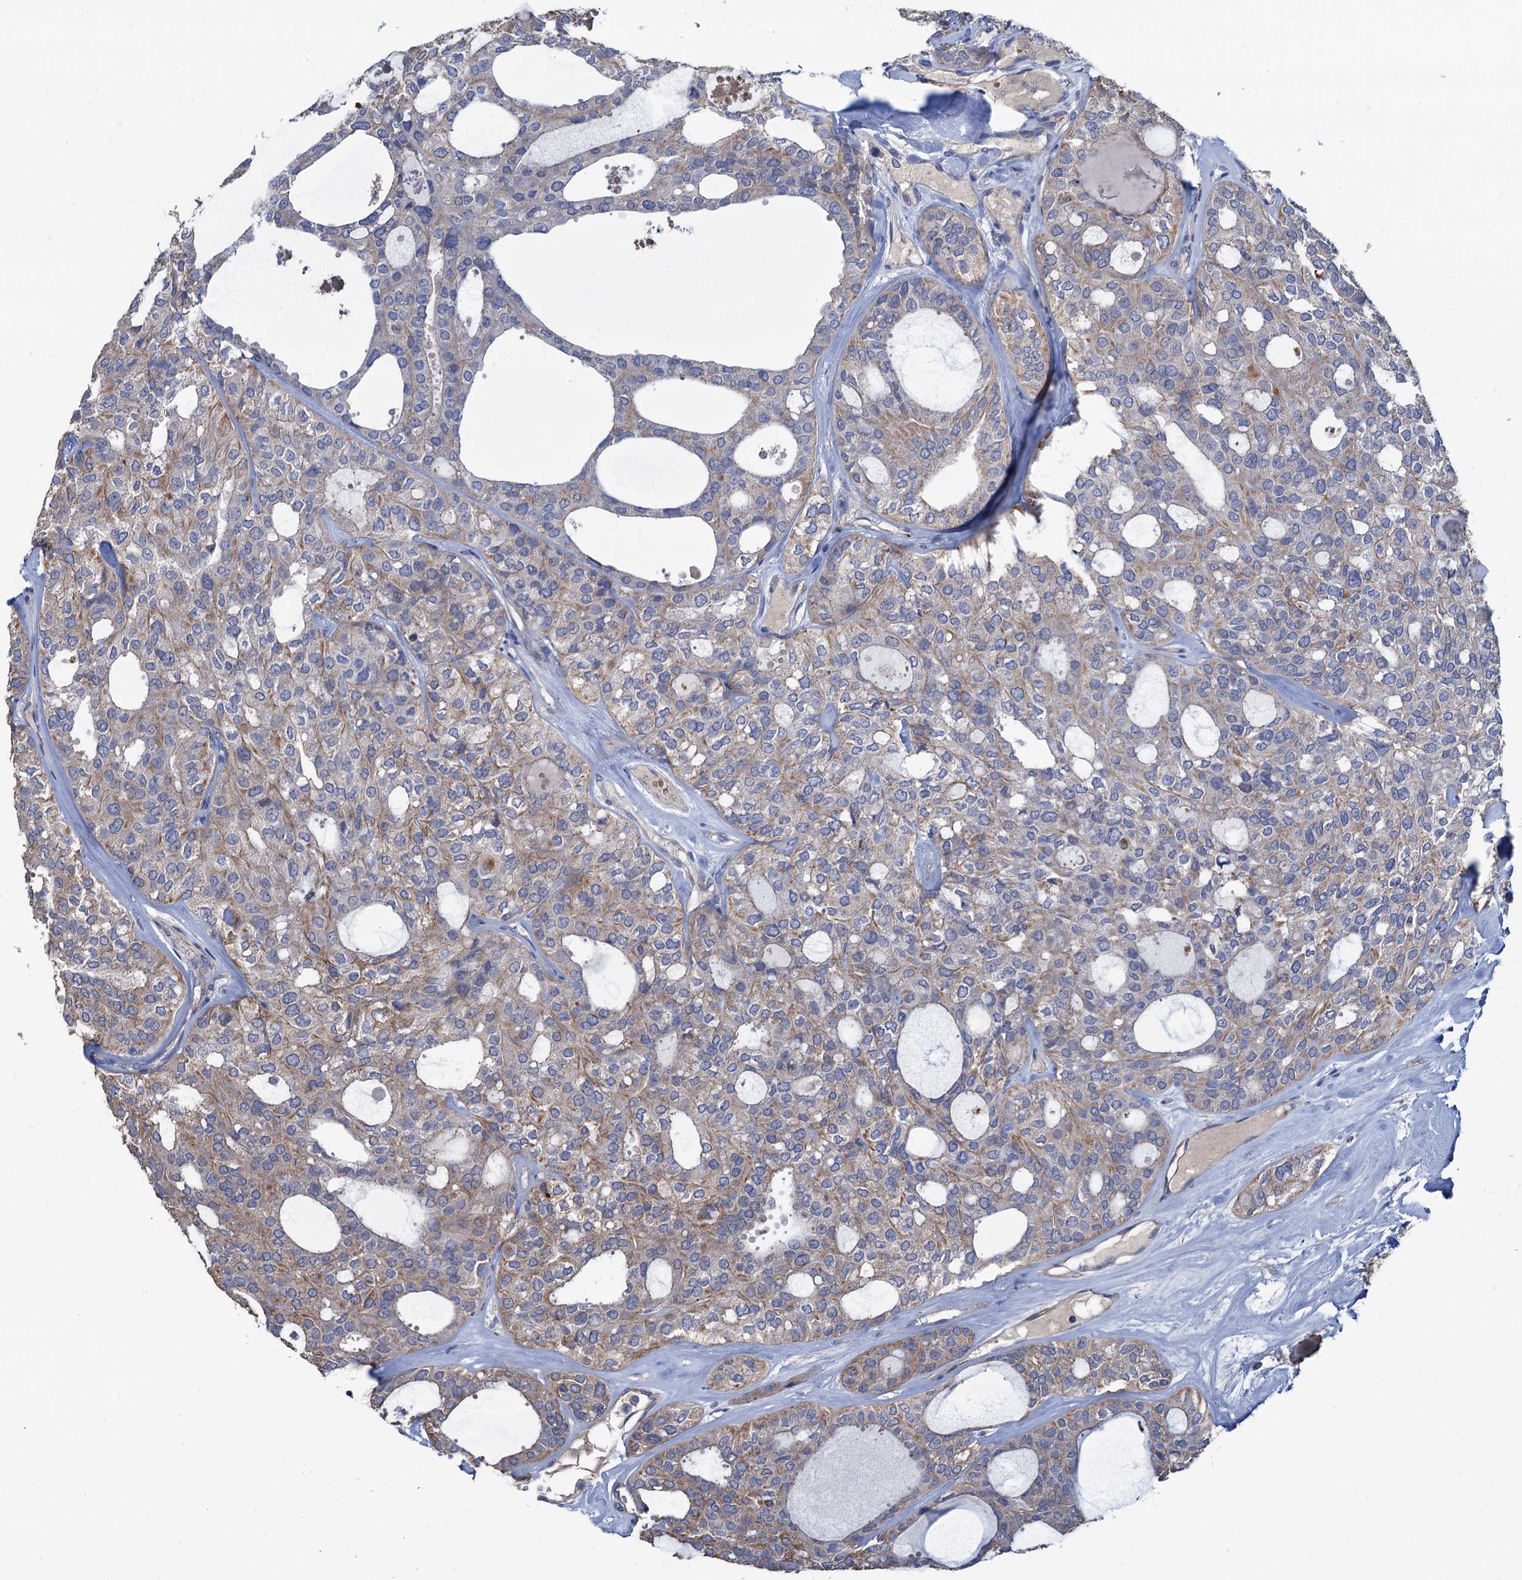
{"staining": {"intensity": "weak", "quantity": "25%-75%", "location": "cytoplasmic/membranous"}, "tissue": "thyroid cancer", "cell_type": "Tumor cells", "image_type": "cancer", "snomed": [{"axis": "morphology", "description": "Follicular adenoma carcinoma, NOS"}, {"axis": "topography", "description": "Thyroid gland"}], "caption": "A micrograph showing weak cytoplasmic/membranous staining in about 25%-75% of tumor cells in follicular adenoma carcinoma (thyroid), as visualized by brown immunohistochemical staining.", "gene": "SMCO3", "patient": {"sex": "male", "age": 75}}